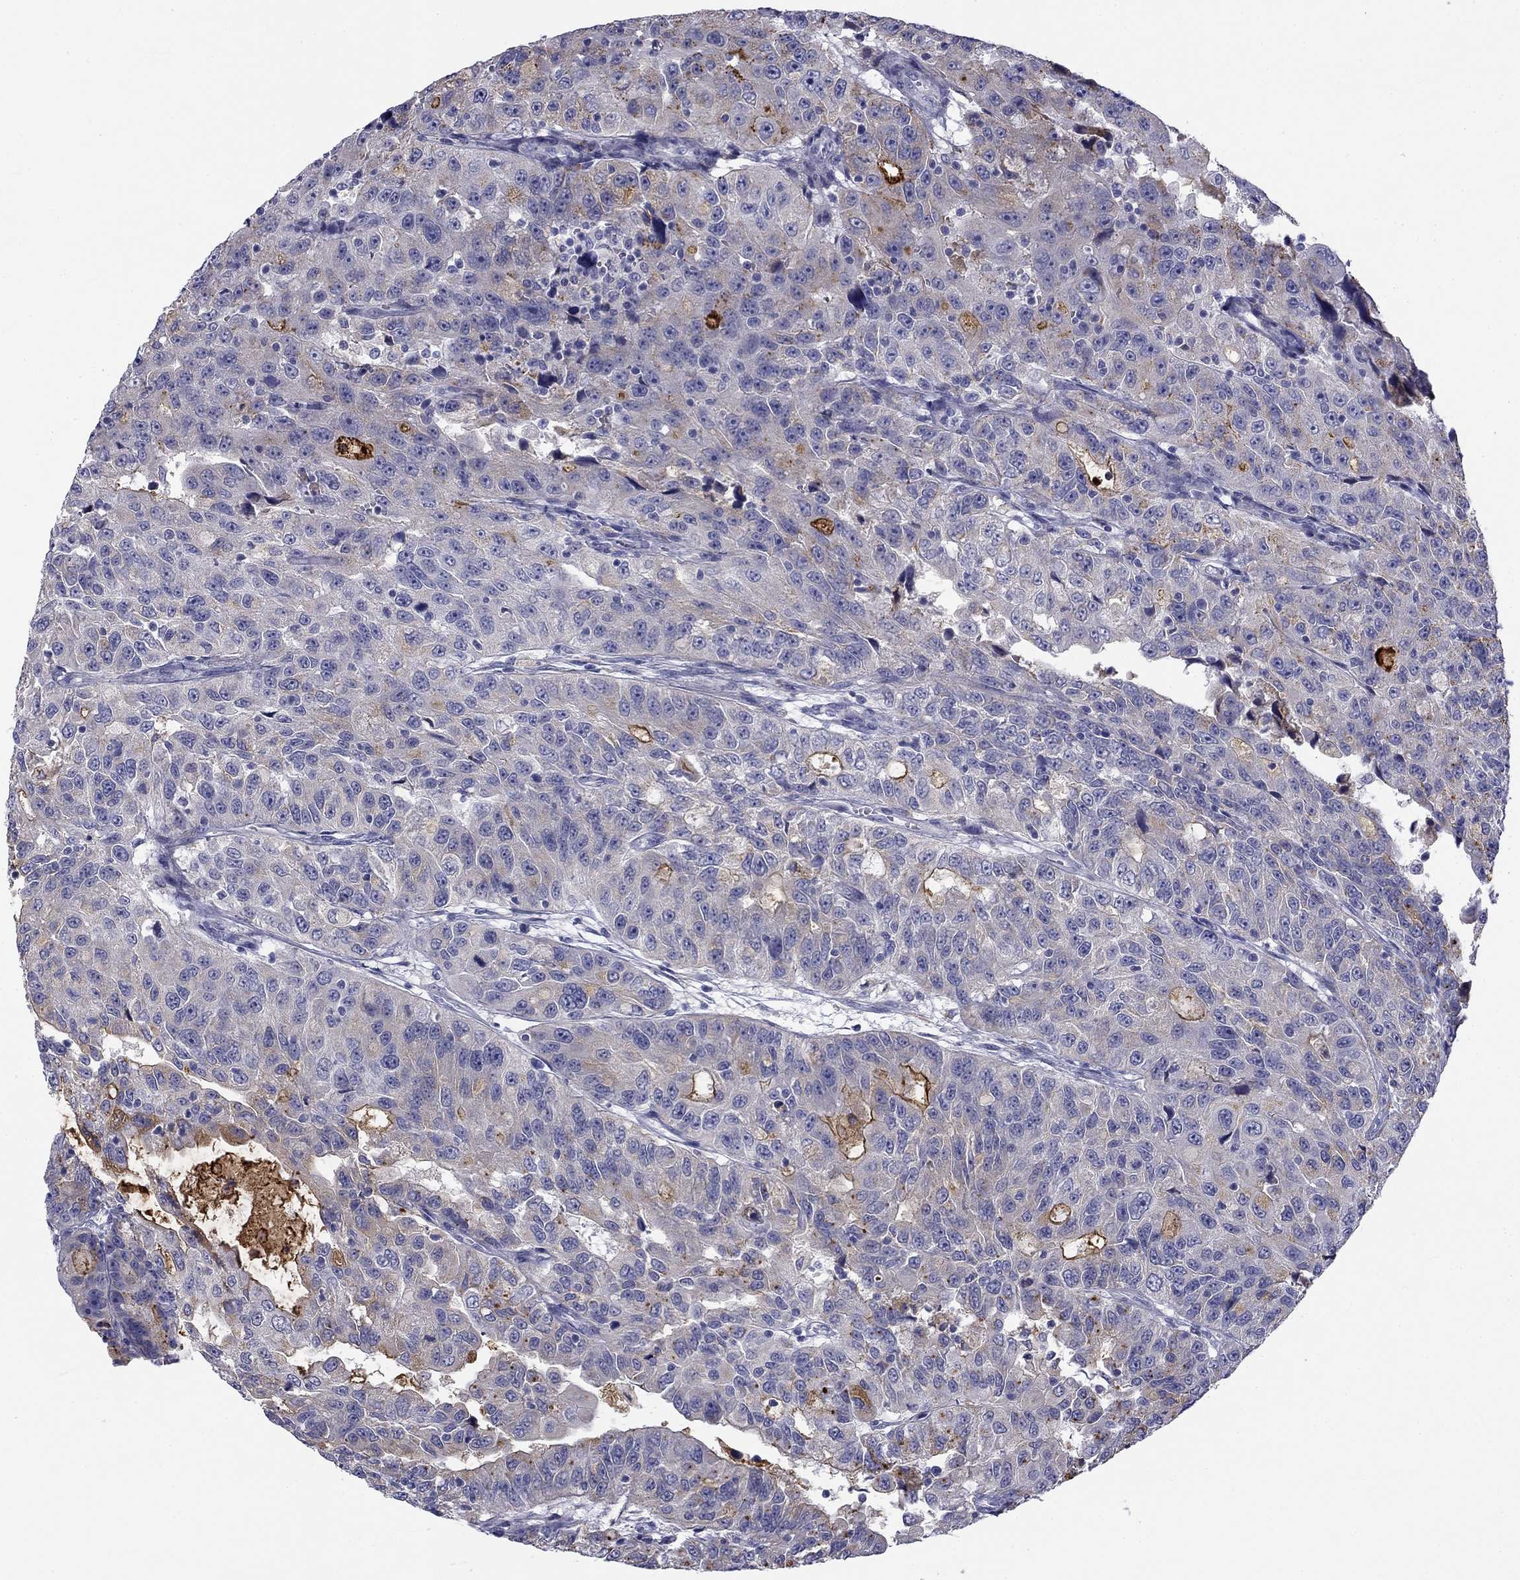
{"staining": {"intensity": "moderate", "quantity": "<25%", "location": "cytoplasmic/membranous"}, "tissue": "urothelial cancer", "cell_type": "Tumor cells", "image_type": "cancer", "snomed": [{"axis": "morphology", "description": "Urothelial carcinoma, NOS"}, {"axis": "morphology", "description": "Urothelial carcinoma, High grade"}, {"axis": "topography", "description": "Urinary bladder"}], "caption": "A brown stain labels moderate cytoplasmic/membranous expression of a protein in high-grade urothelial carcinoma tumor cells.", "gene": "CLPSL2", "patient": {"sex": "female", "age": 73}}